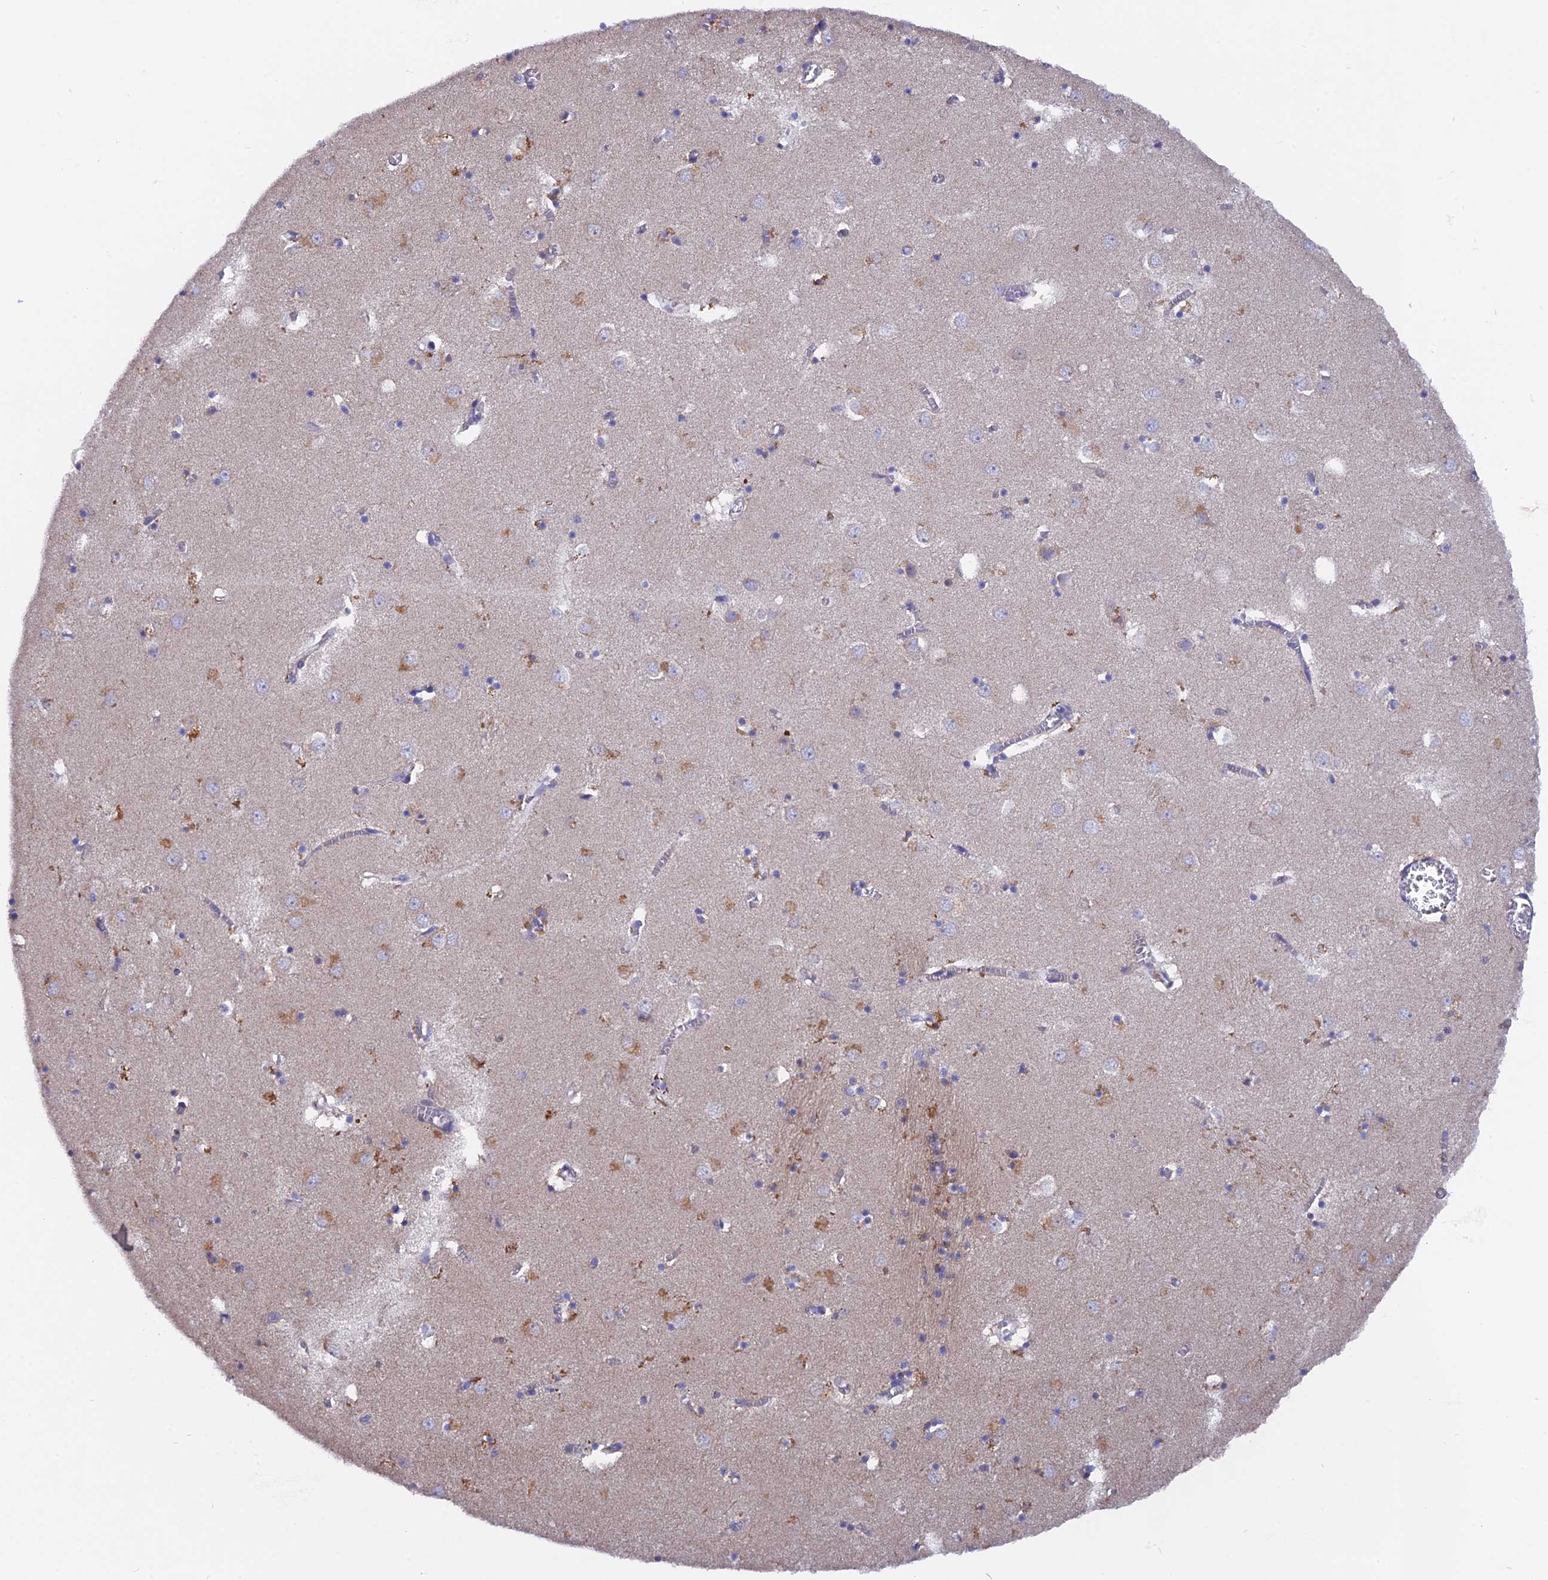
{"staining": {"intensity": "negative", "quantity": "none", "location": "none"}, "tissue": "caudate", "cell_type": "Glial cells", "image_type": "normal", "snomed": [{"axis": "morphology", "description": "Normal tissue, NOS"}, {"axis": "topography", "description": "Lateral ventricle wall"}], "caption": "Immunohistochemistry histopathology image of benign caudate: caudate stained with DAB (3,3'-diaminobenzidine) displays no significant protein staining in glial cells.", "gene": "AK4P3", "patient": {"sex": "male", "age": 70}}